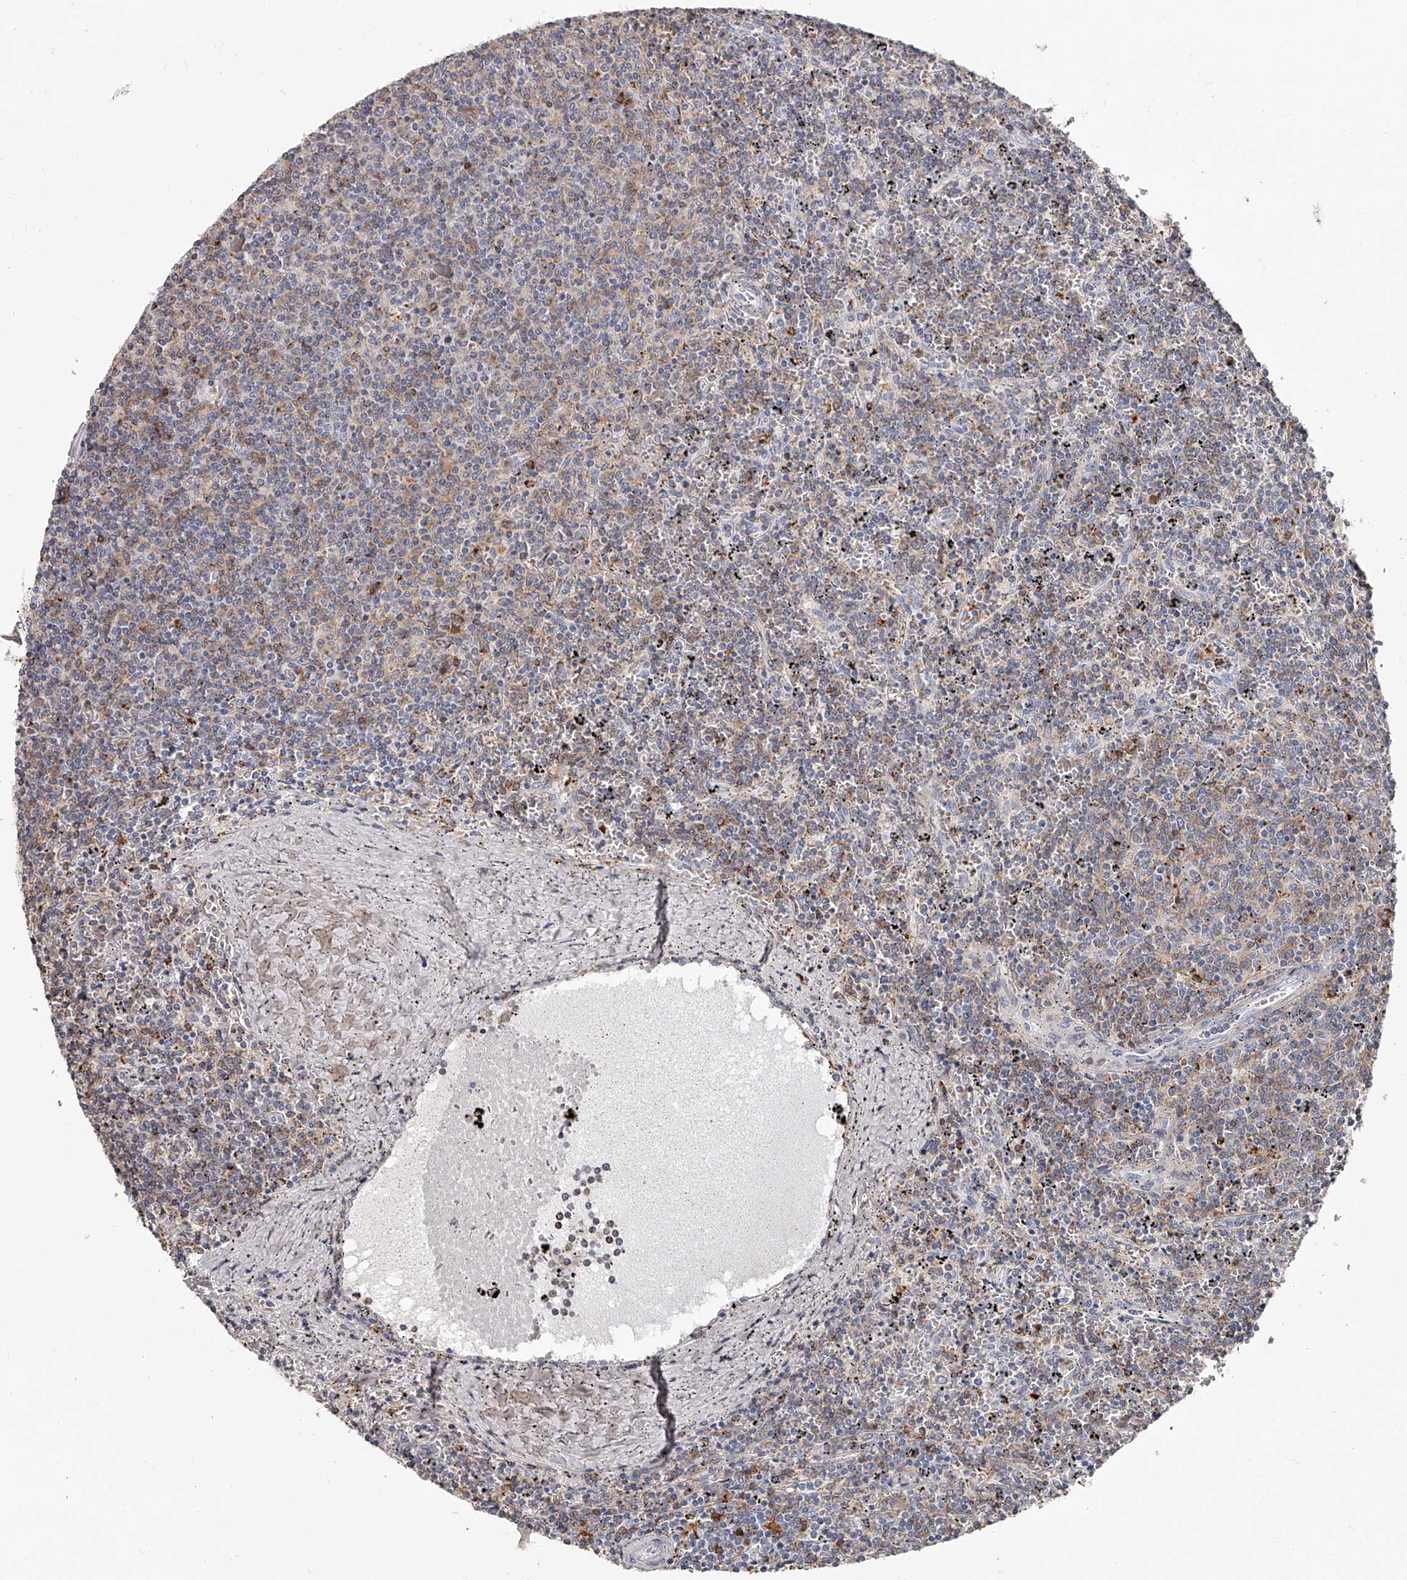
{"staining": {"intensity": "negative", "quantity": "none", "location": "none"}, "tissue": "lymphoma", "cell_type": "Tumor cells", "image_type": "cancer", "snomed": [{"axis": "morphology", "description": "Malignant lymphoma, non-Hodgkin's type, Low grade"}, {"axis": "topography", "description": "Spleen"}], "caption": "Human malignant lymphoma, non-Hodgkin's type (low-grade) stained for a protein using immunohistochemistry demonstrates no staining in tumor cells.", "gene": "PACSIN1", "patient": {"sex": "female", "age": 50}}